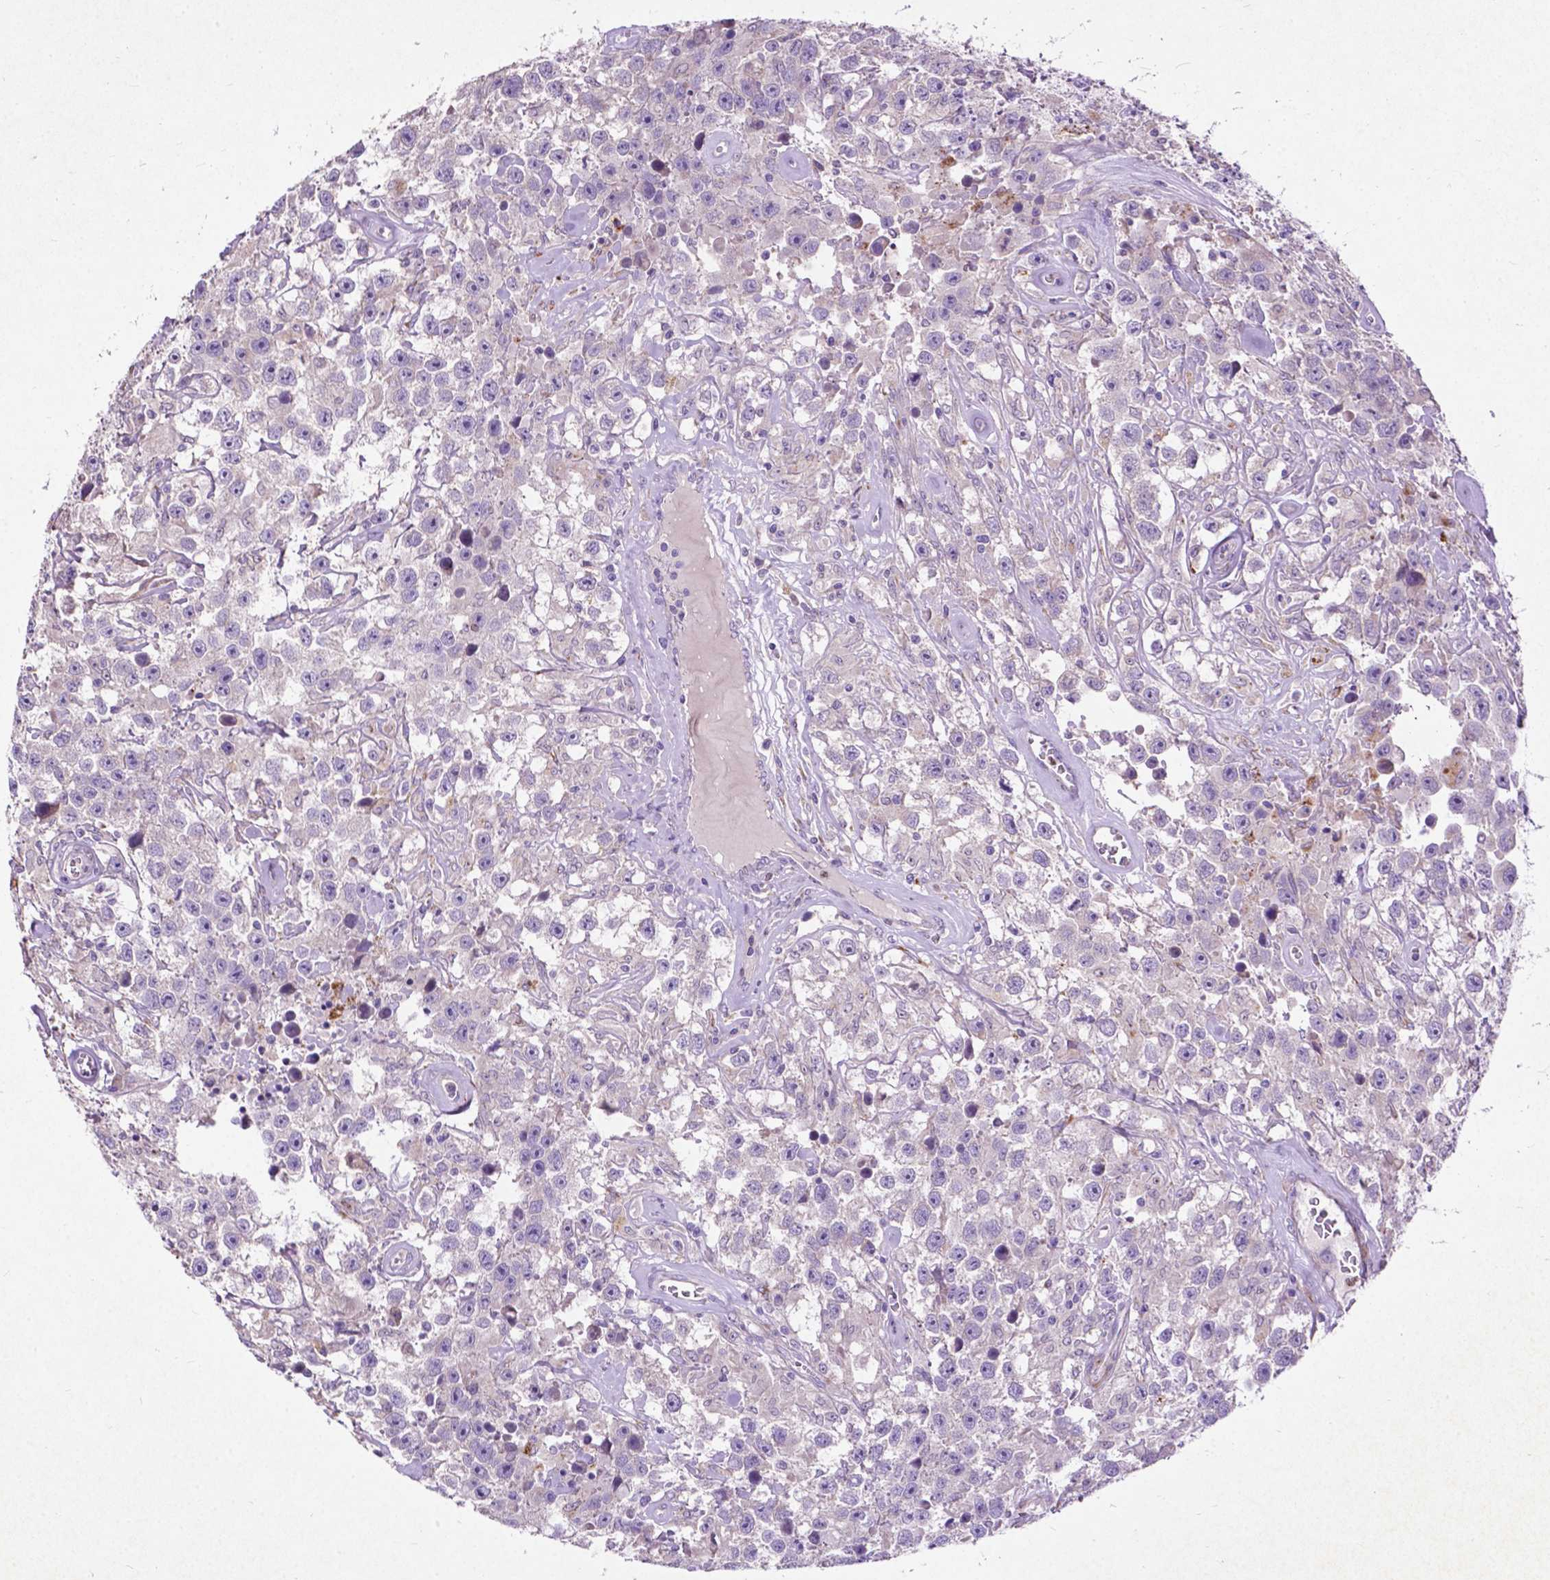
{"staining": {"intensity": "negative", "quantity": "none", "location": "none"}, "tissue": "testis cancer", "cell_type": "Tumor cells", "image_type": "cancer", "snomed": [{"axis": "morphology", "description": "Seminoma, NOS"}, {"axis": "topography", "description": "Testis"}], "caption": "Tumor cells are negative for protein expression in human testis cancer.", "gene": "THEGL", "patient": {"sex": "male", "age": 43}}